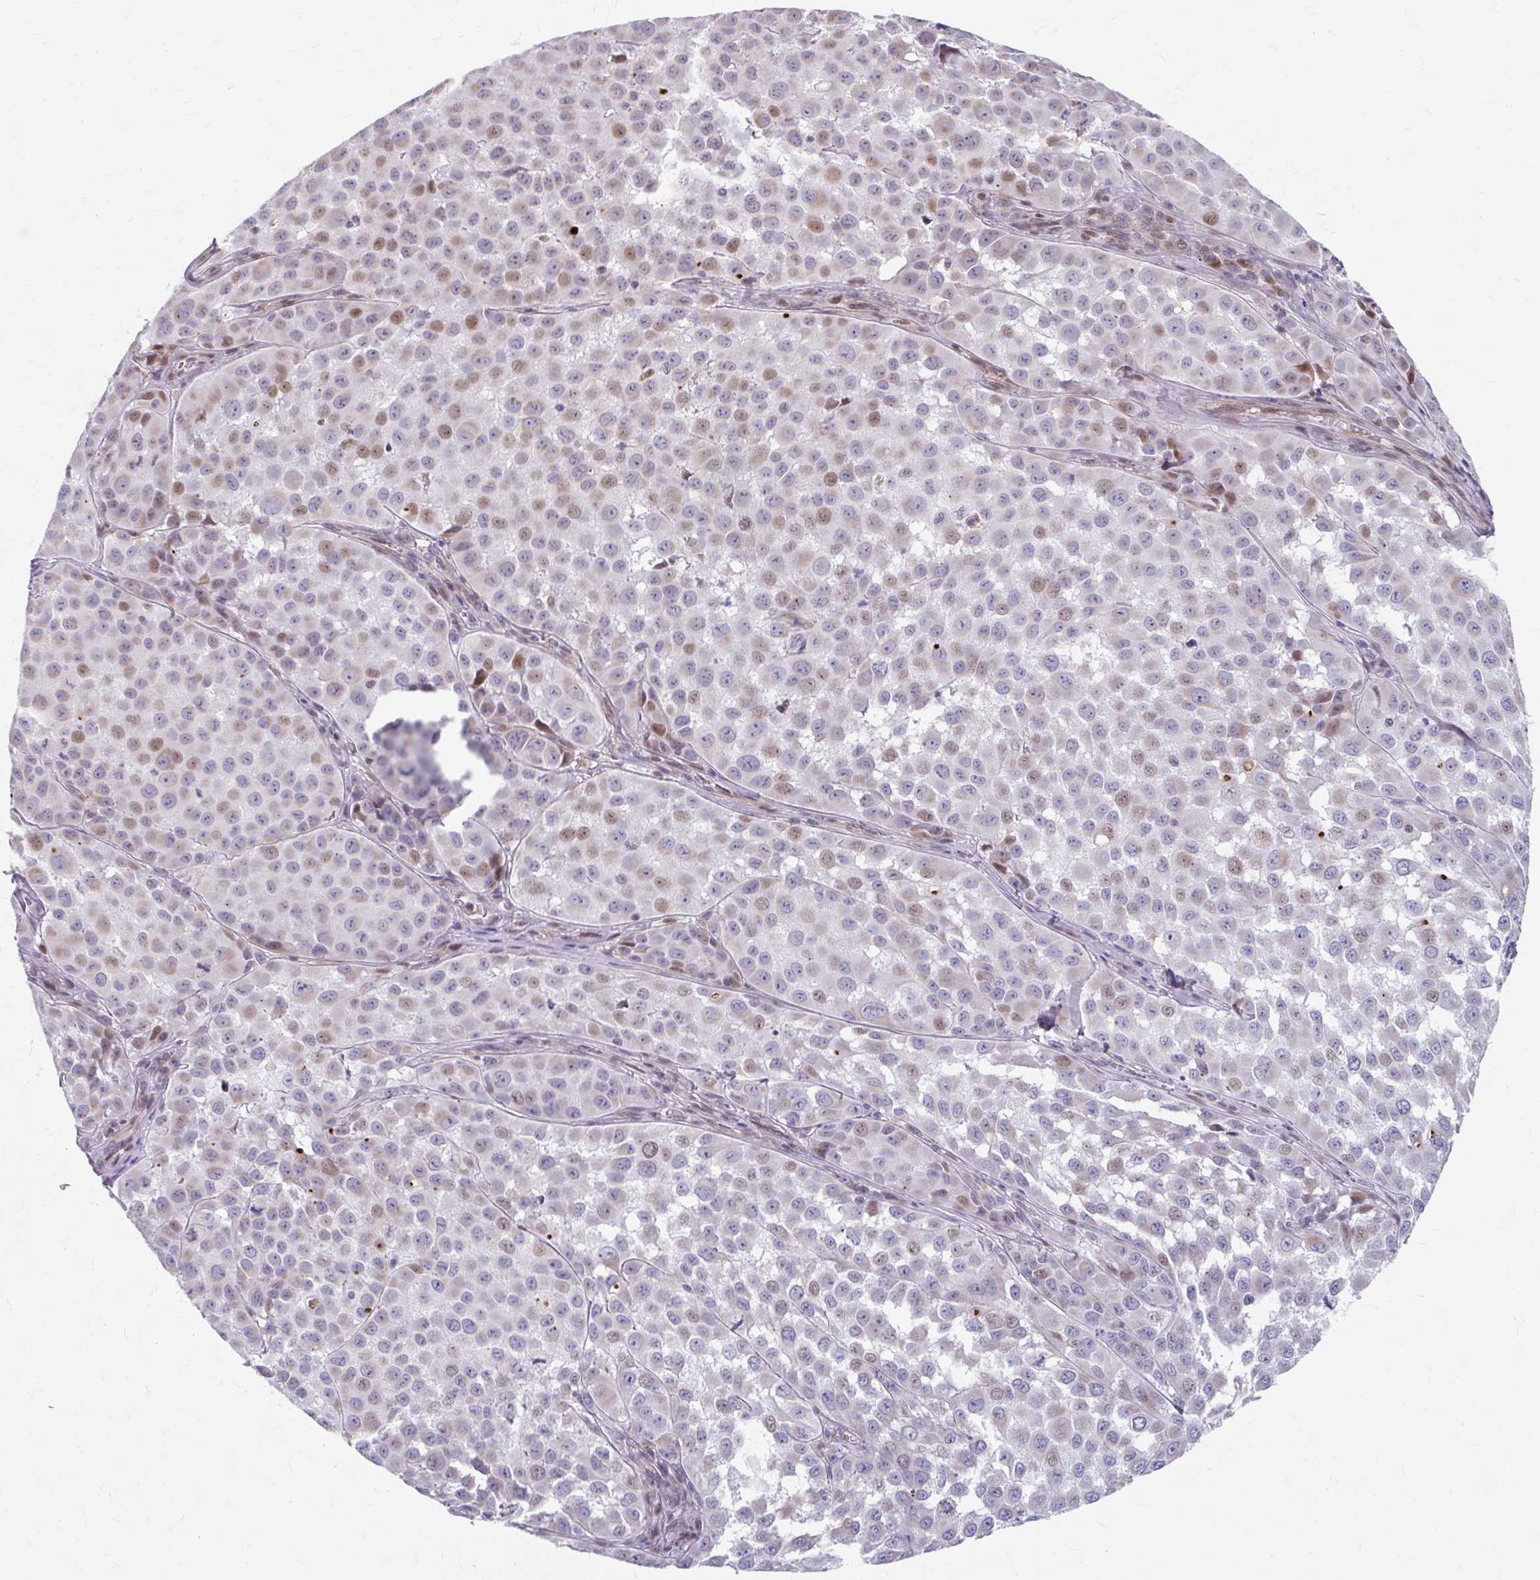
{"staining": {"intensity": "moderate", "quantity": "<25%", "location": "nuclear"}, "tissue": "melanoma", "cell_type": "Tumor cells", "image_type": "cancer", "snomed": [{"axis": "morphology", "description": "Malignant melanoma, NOS"}, {"axis": "topography", "description": "Skin"}], "caption": "Protein expression analysis of human melanoma reveals moderate nuclear staining in approximately <25% of tumor cells.", "gene": "BEAN1", "patient": {"sex": "male", "age": 64}}